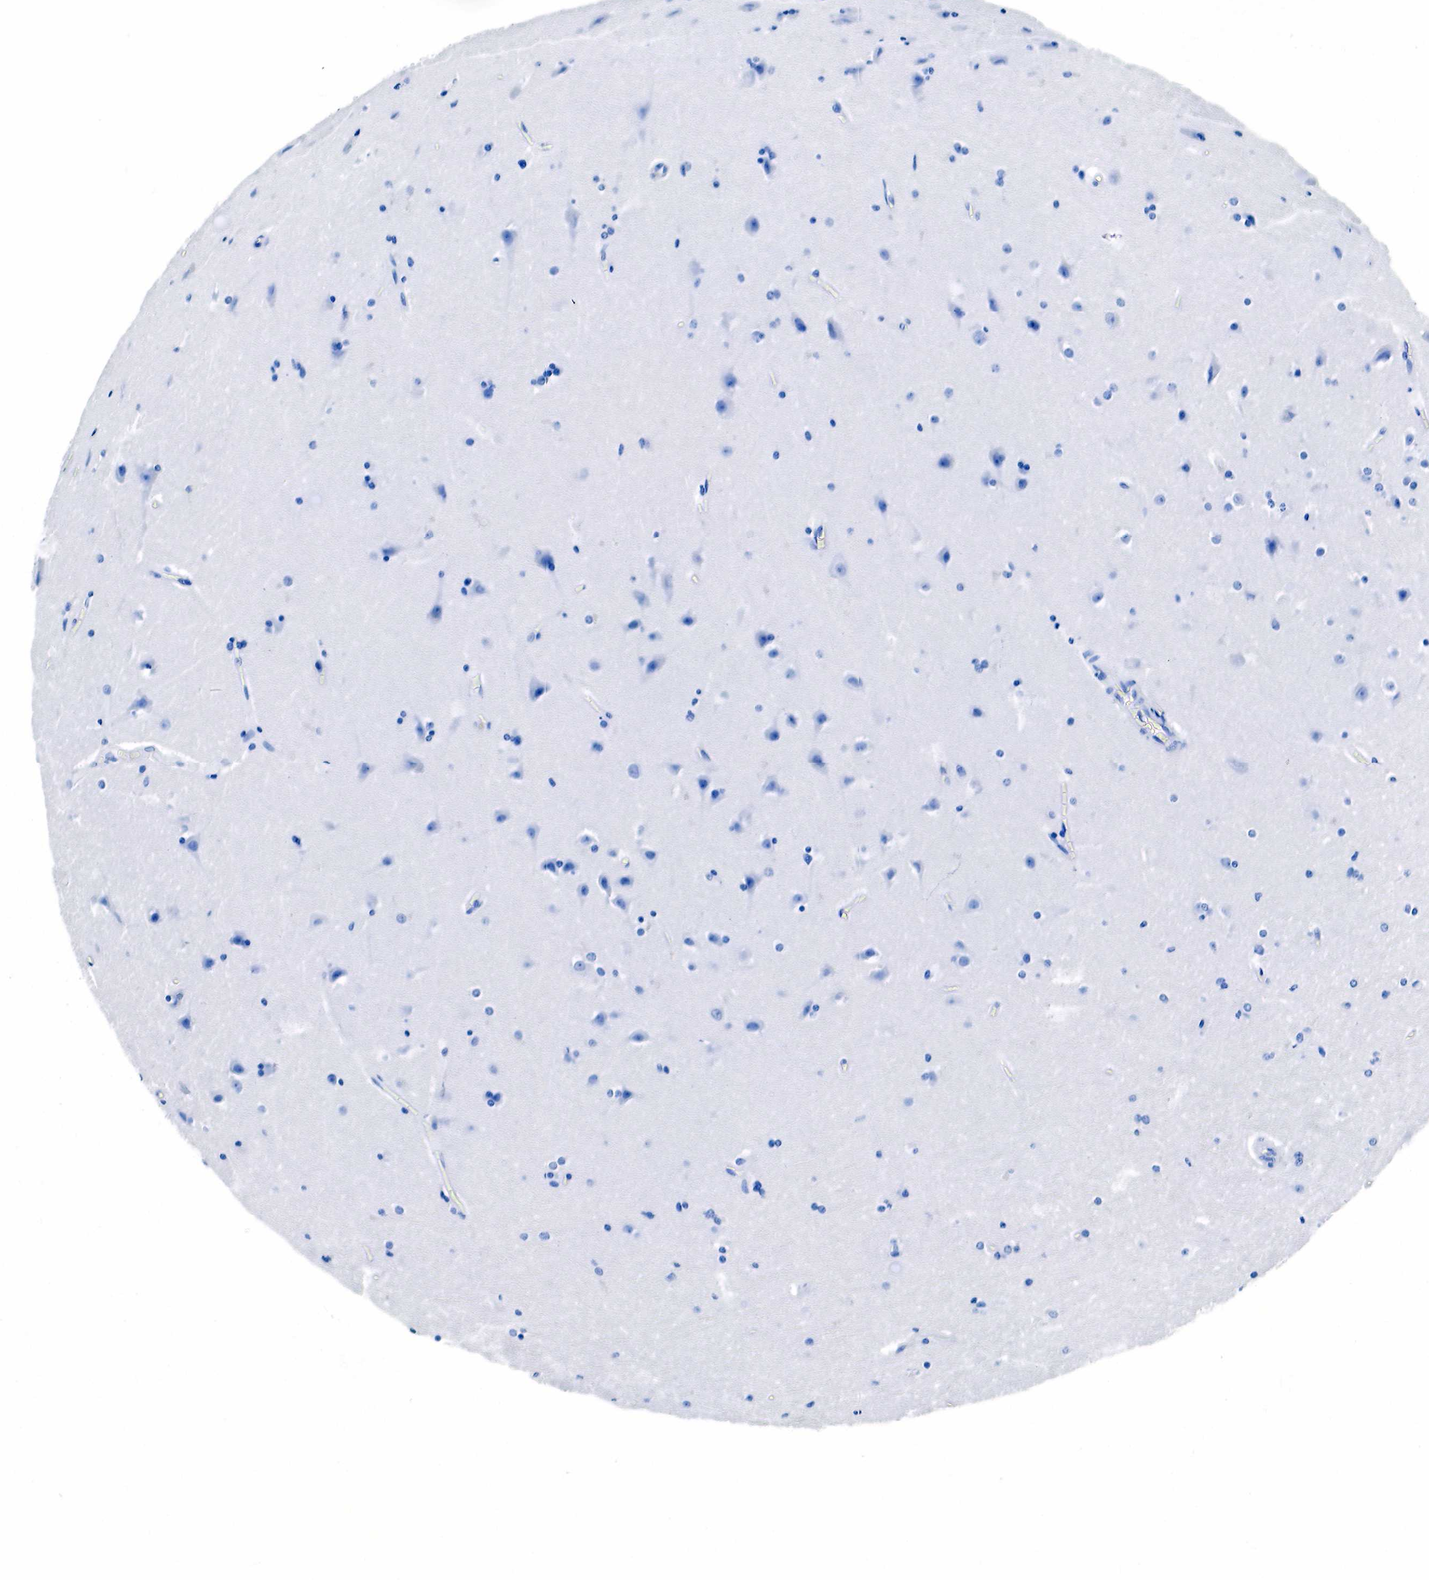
{"staining": {"intensity": "negative", "quantity": "none", "location": "none"}, "tissue": "cerebral cortex", "cell_type": "Endothelial cells", "image_type": "normal", "snomed": [{"axis": "morphology", "description": "Normal tissue, NOS"}, {"axis": "topography", "description": "Cerebral cortex"}, {"axis": "topography", "description": "Hippocampus"}], "caption": "Immunohistochemistry histopathology image of benign cerebral cortex: human cerebral cortex stained with DAB (3,3'-diaminobenzidine) reveals no significant protein positivity in endothelial cells. (Brightfield microscopy of DAB (3,3'-diaminobenzidine) immunohistochemistry (IHC) at high magnification).", "gene": "KLK3", "patient": {"sex": "female", "age": 19}}